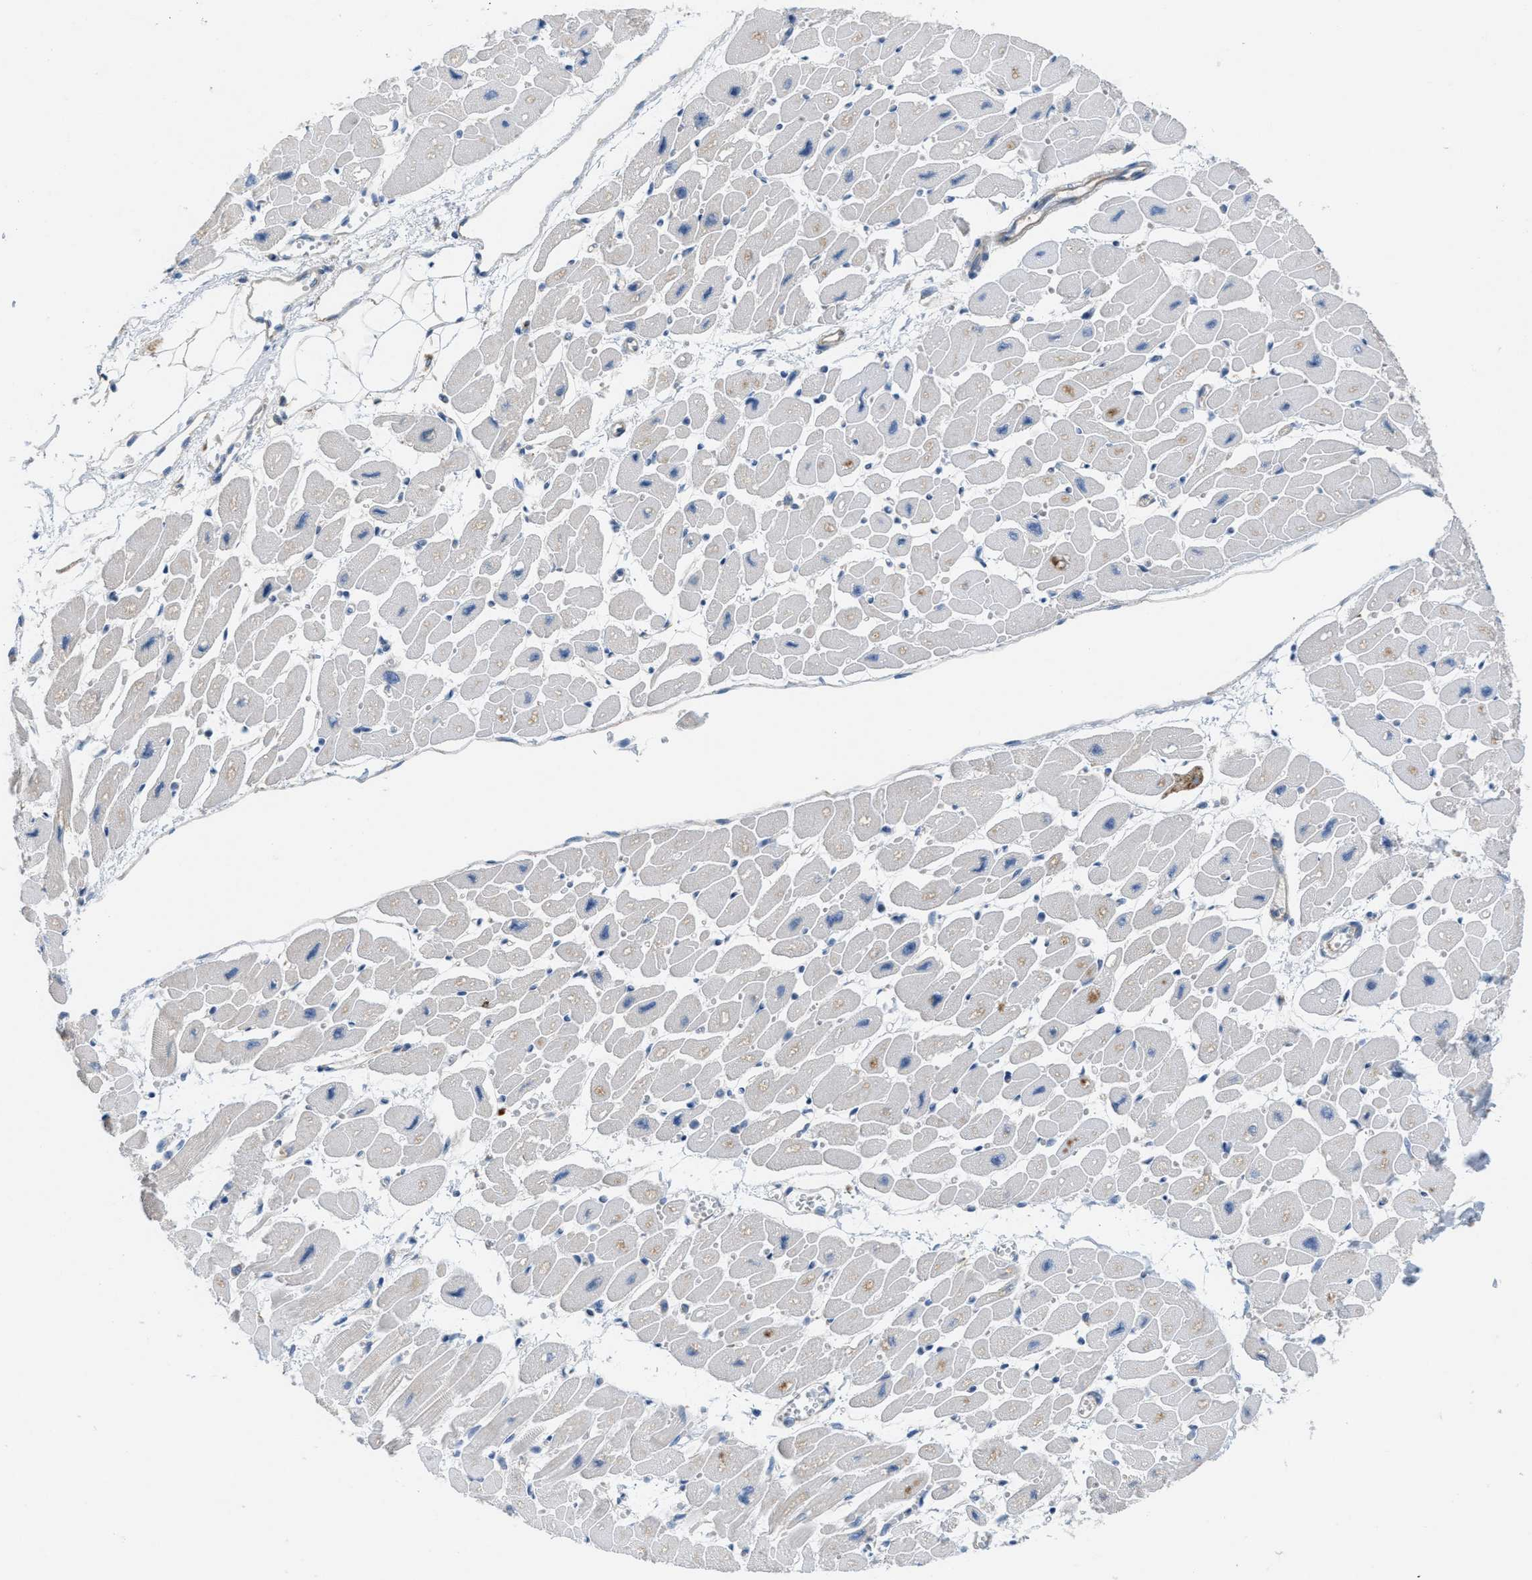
{"staining": {"intensity": "weak", "quantity": "<25%", "location": "cytoplasmic/membranous"}, "tissue": "heart muscle", "cell_type": "Cardiomyocytes", "image_type": "normal", "snomed": [{"axis": "morphology", "description": "Normal tissue, NOS"}, {"axis": "topography", "description": "Heart"}], "caption": "Photomicrograph shows no protein staining in cardiomyocytes of unremarkable heart muscle. (DAB immunohistochemistry (IHC) with hematoxylin counter stain).", "gene": "BTN3A1", "patient": {"sex": "female", "age": 54}}